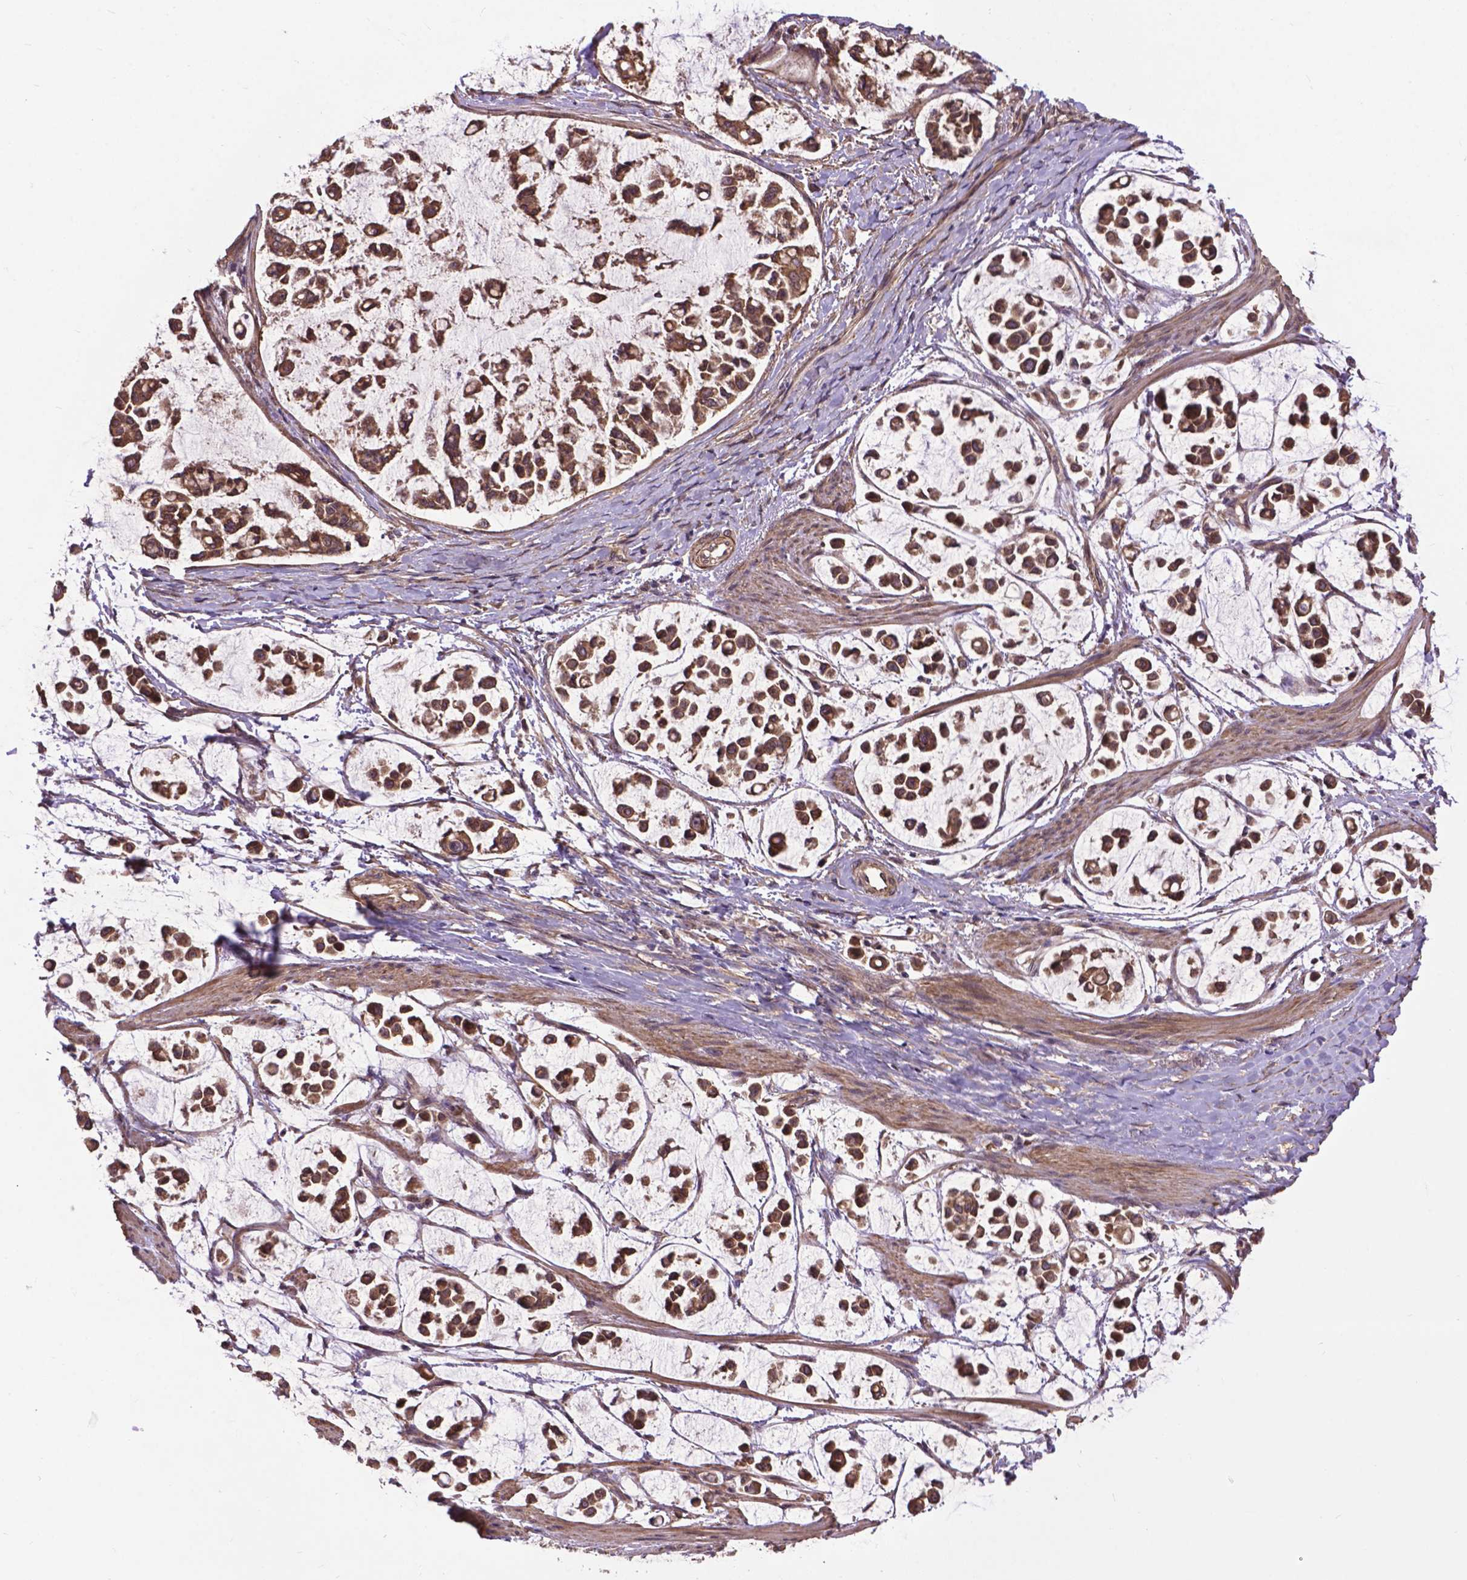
{"staining": {"intensity": "strong", "quantity": ">75%", "location": "cytoplasmic/membranous"}, "tissue": "stomach cancer", "cell_type": "Tumor cells", "image_type": "cancer", "snomed": [{"axis": "morphology", "description": "Adenocarcinoma, NOS"}, {"axis": "topography", "description": "Stomach"}], "caption": "This is a histology image of IHC staining of stomach cancer, which shows strong positivity in the cytoplasmic/membranous of tumor cells.", "gene": "ZNF616", "patient": {"sex": "male", "age": 82}}